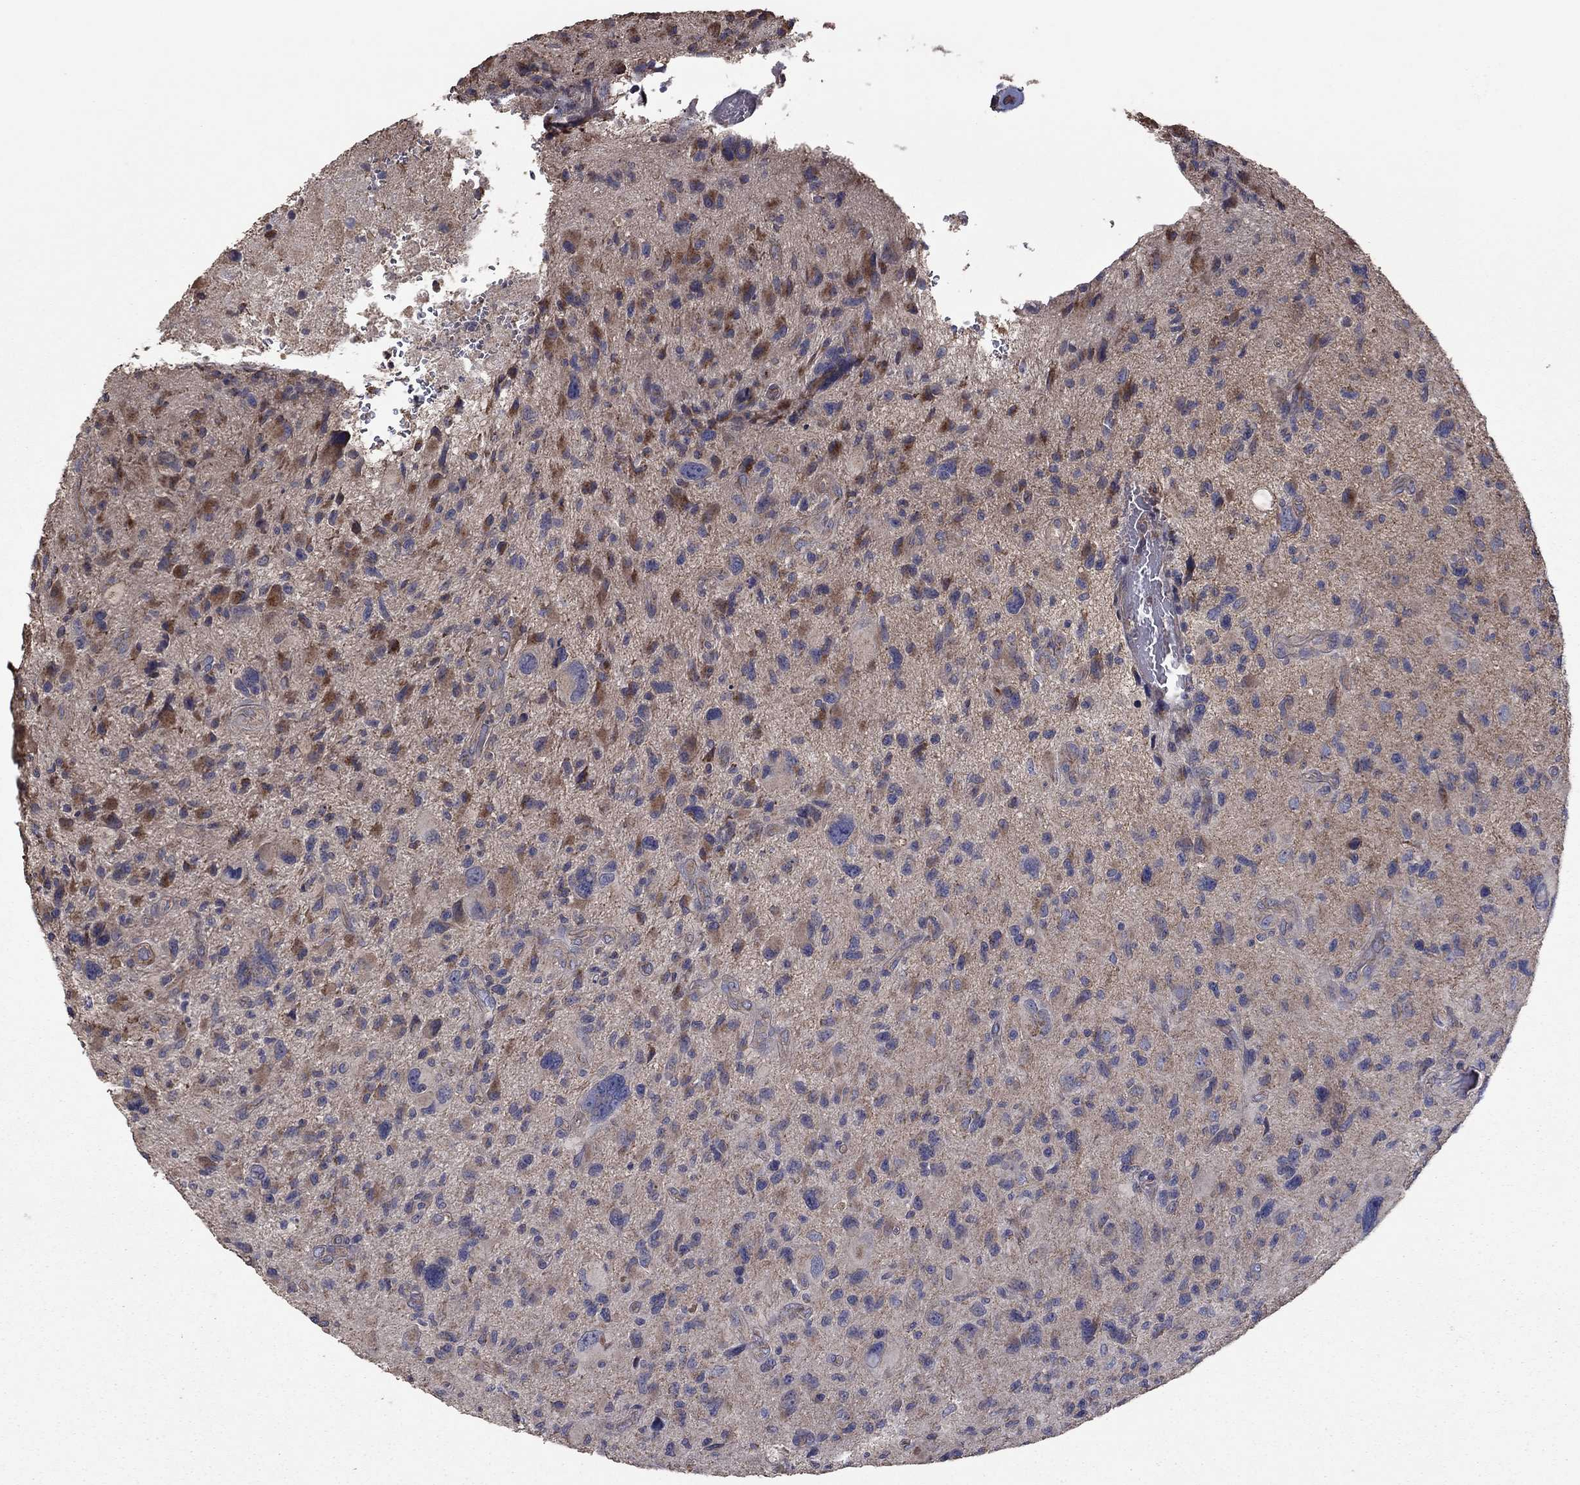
{"staining": {"intensity": "moderate", "quantity": "25%-75%", "location": "cytoplasmic/membranous"}, "tissue": "glioma", "cell_type": "Tumor cells", "image_type": "cancer", "snomed": [{"axis": "morphology", "description": "Glioma, malignant, NOS"}, {"axis": "morphology", "description": "Glioma, malignant, High grade"}, {"axis": "topography", "description": "Brain"}], "caption": "Moderate cytoplasmic/membranous expression for a protein is appreciated in about 25%-75% of tumor cells of malignant glioma using IHC.", "gene": "FLT4", "patient": {"sex": "female", "age": 71}}